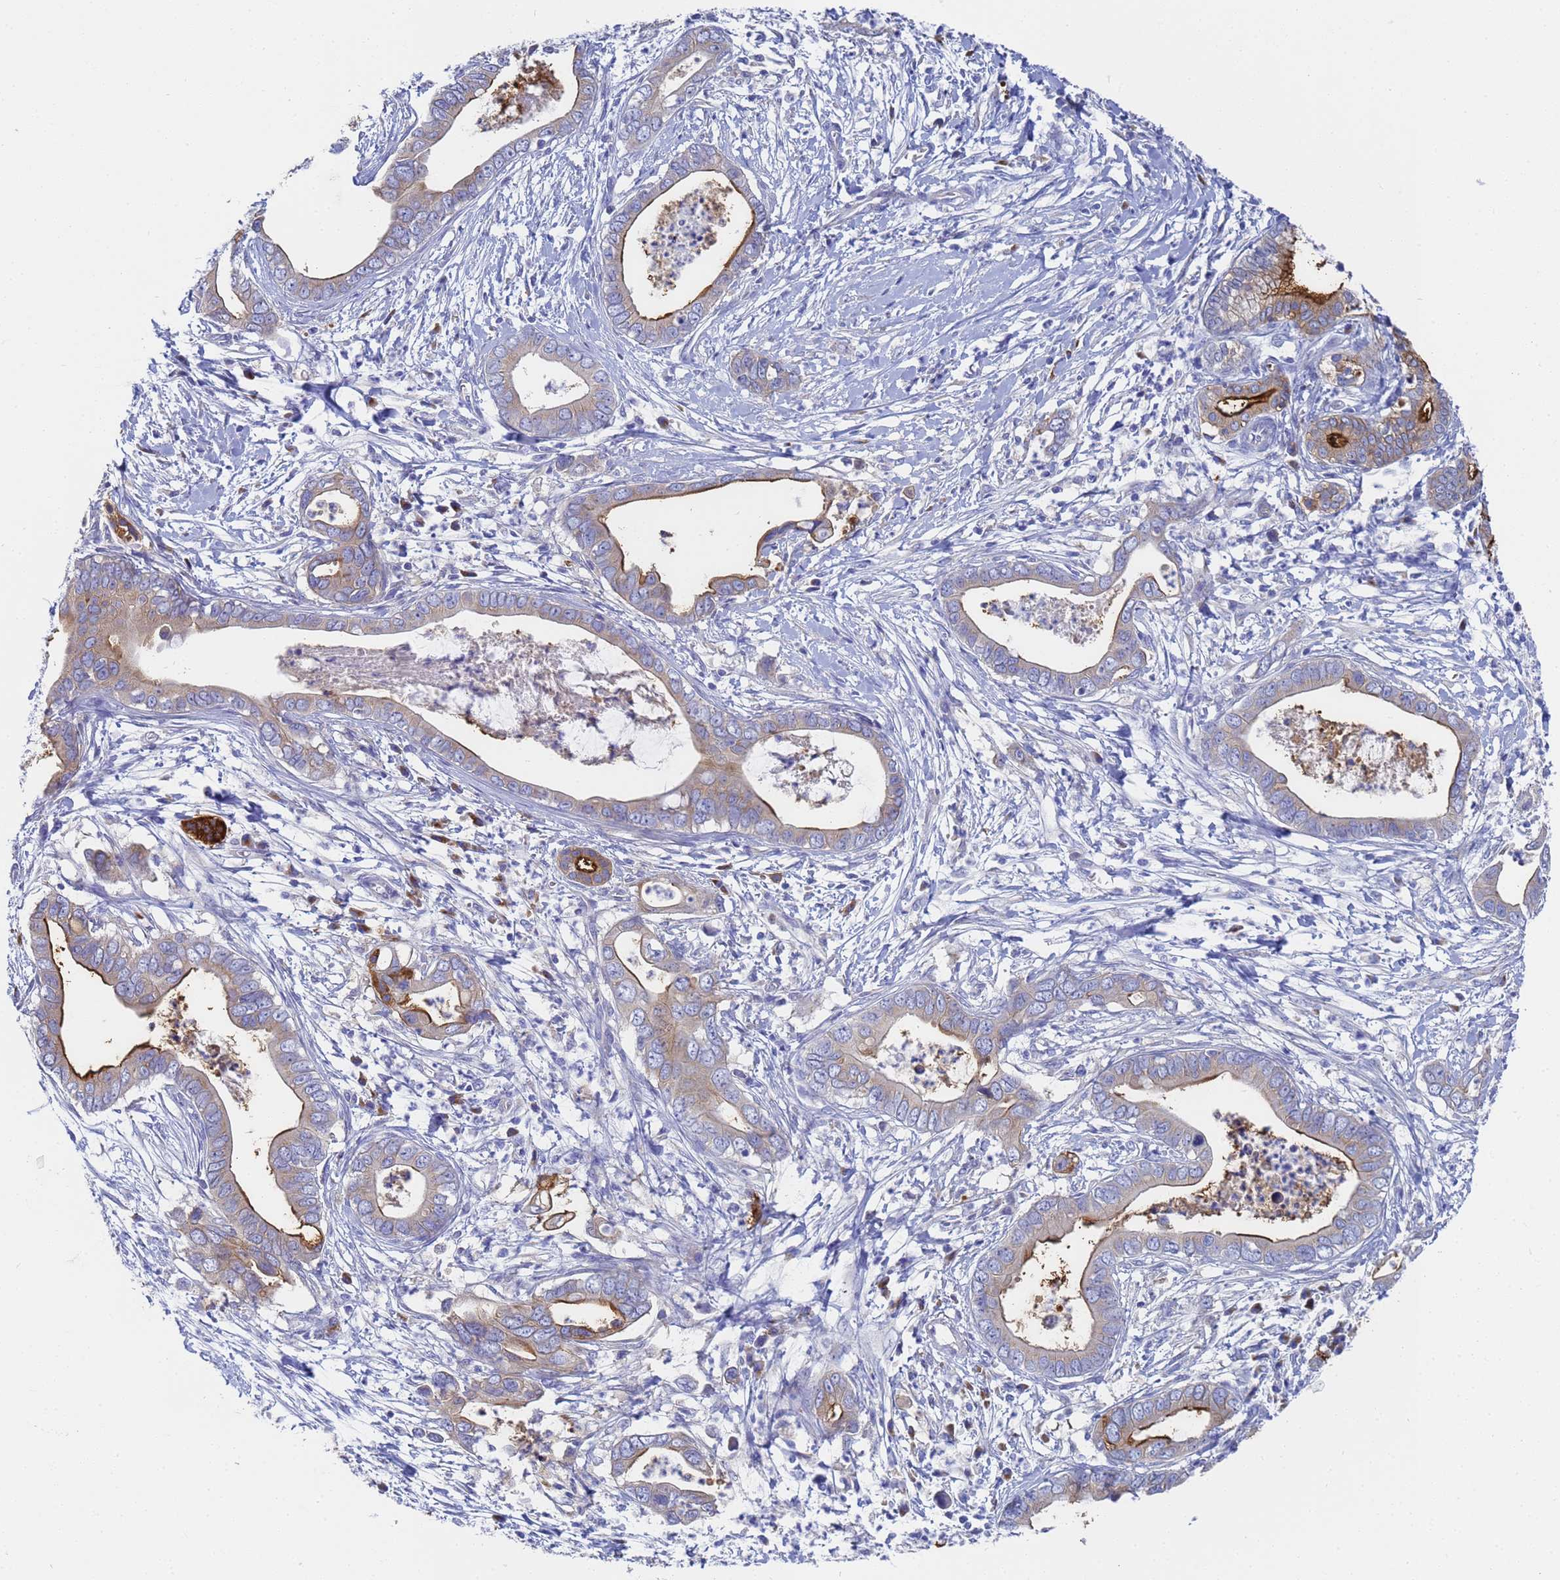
{"staining": {"intensity": "moderate", "quantity": "25%-75%", "location": "cytoplasmic/membranous"}, "tissue": "pancreatic cancer", "cell_type": "Tumor cells", "image_type": "cancer", "snomed": [{"axis": "morphology", "description": "Adenocarcinoma, NOS"}, {"axis": "topography", "description": "Pancreas"}], "caption": "Moderate cytoplasmic/membranous protein staining is present in about 25%-75% of tumor cells in adenocarcinoma (pancreatic).", "gene": "TM4SF4", "patient": {"sex": "male", "age": 75}}